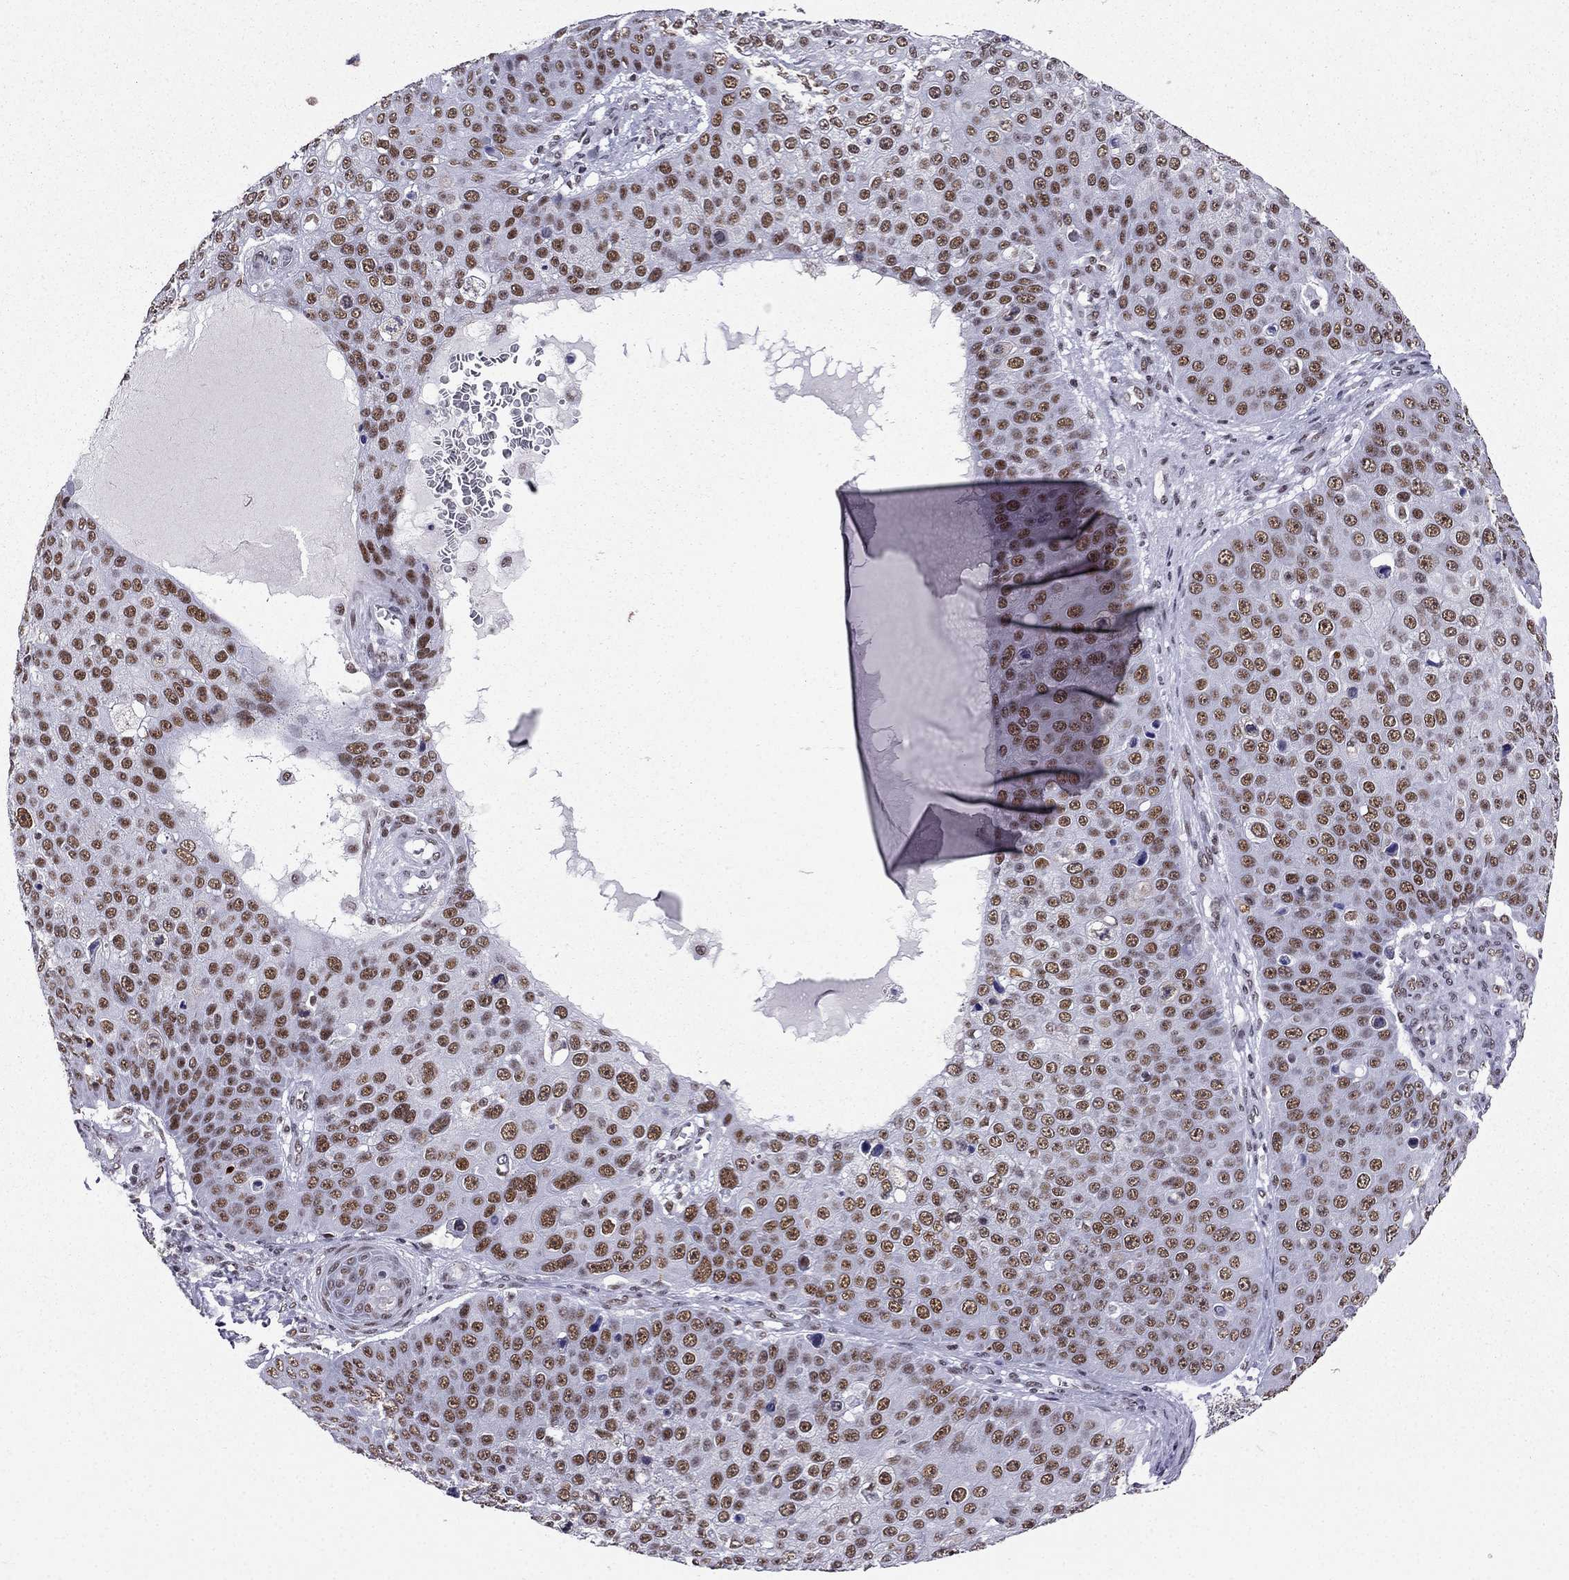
{"staining": {"intensity": "moderate", "quantity": ">75%", "location": "nuclear"}, "tissue": "skin cancer", "cell_type": "Tumor cells", "image_type": "cancer", "snomed": [{"axis": "morphology", "description": "Squamous cell carcinoma, NOS"}, {"axis": "topography", "description": "Skin"}], "caption": "Tumor cells reveal medium levels of moderate nuclear positivity in about >75% of cells in squamous cell carcinoma (skin).", "gene": "ZNF420", "patient": {"sex": "male", "age": 71}}